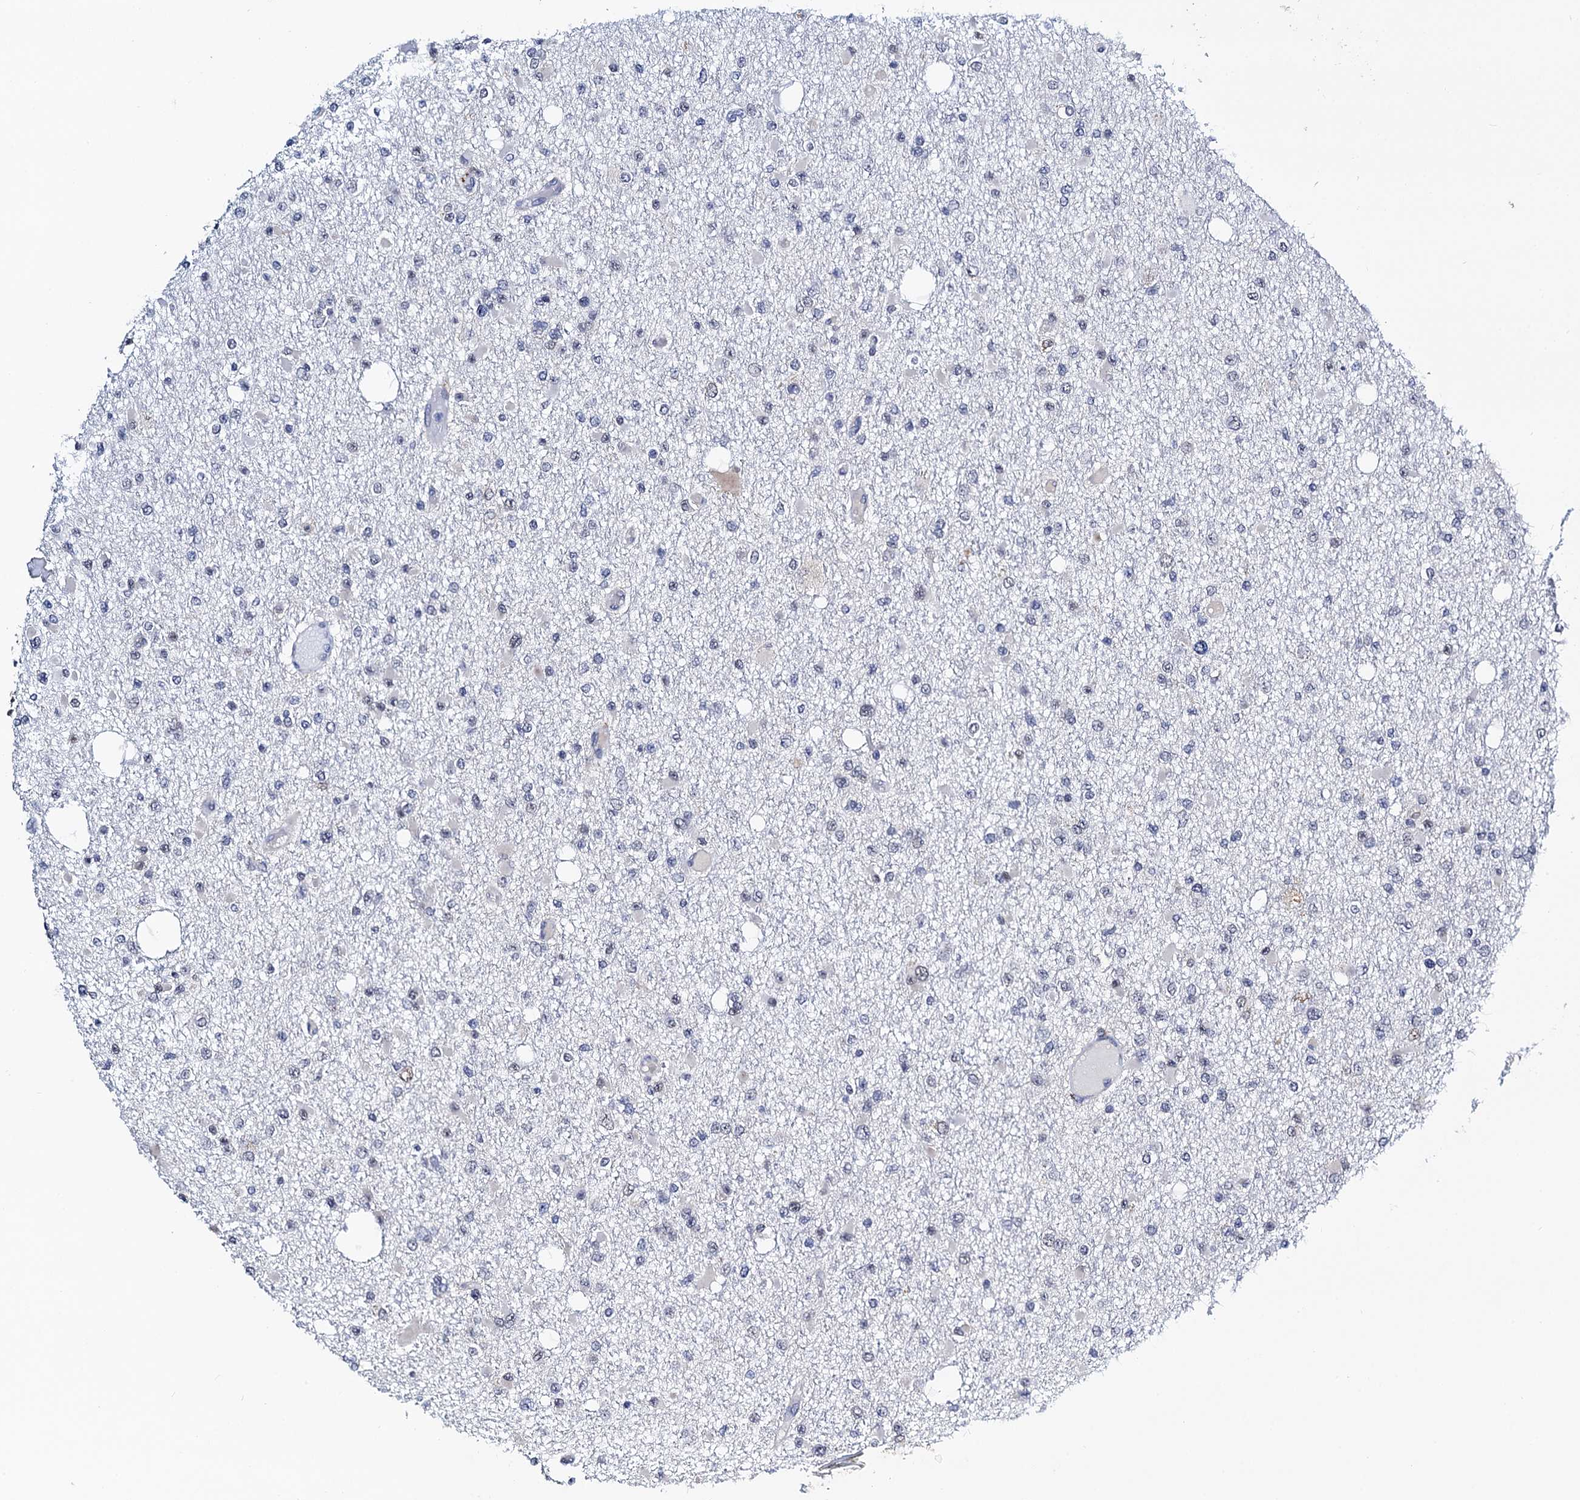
{"staining": {"intensity": "negative", "quantity": "none", "location": "none"}, "tissue": "glioma", "cell_type": "Tumor cells", "image_type": "cancer", "snomed": [{"axis": "morphology", "description": "Glioma, malignant, Low grade"}, {"axis": "topography", "description": "Brain"}], "caption": "Immunohistochemistry (IHC) photomicrograph of human glioma stained for a protein (brown), which exhibits no expression in tumor cells.", "gene": "SLC7A10", "patient": {"sex": "female", "age": 22}}